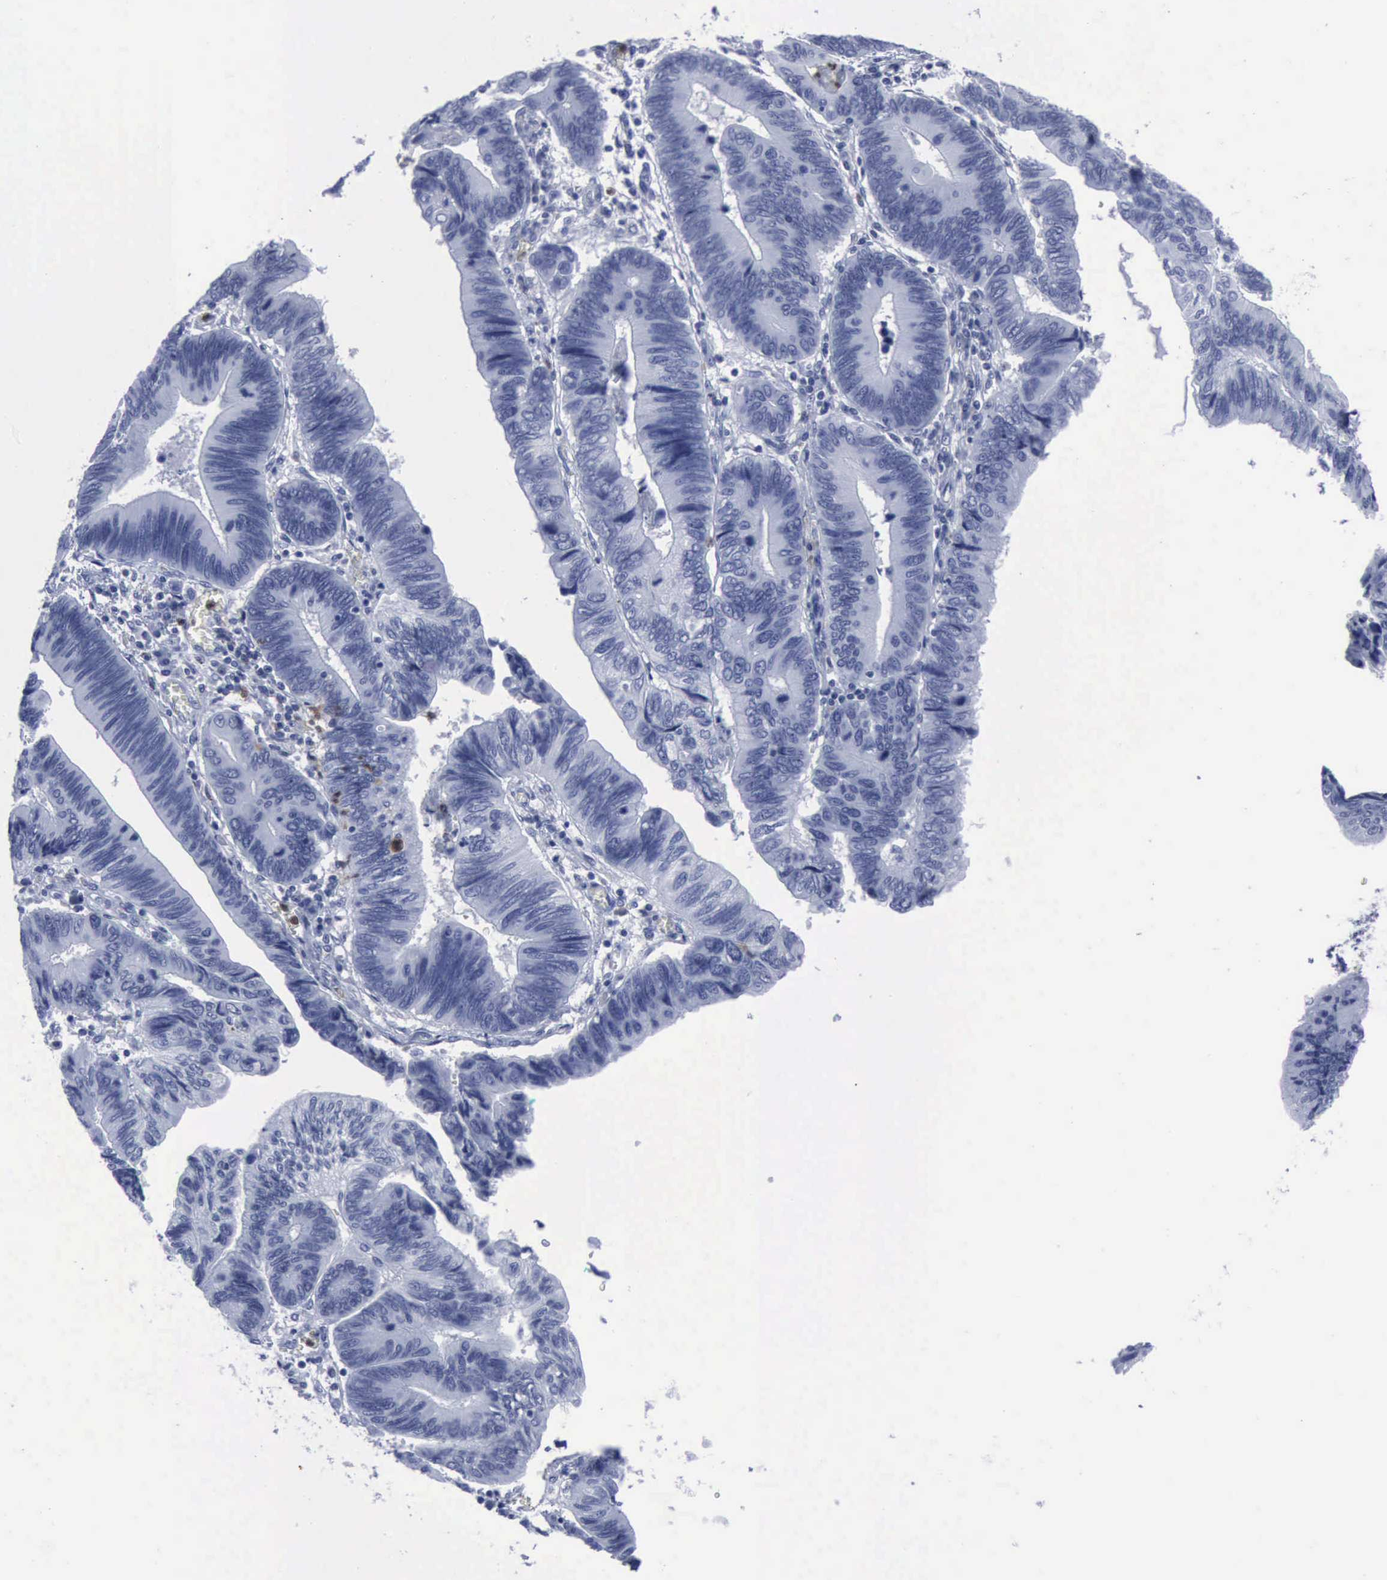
{"staining": {"intensity": "negative", "quantity": "none", "location": "none"}, "tissue": "pancreatic cancer", "cell_type": "Tumor cells", "image_type": "cancer", "snomed": [{"axis": "morphology", "description": "Adenocarcinoma, NOS"}, {"axis": "topography", "description": "Pancreas"}], "caption": "DAB (3,3'-diaminobenzidine) immunohistochemical staining of human pancreatic adenocarcinoma exhibits no significant expression in tumor cells.", "gene": "CSTA", "patient": {"sex": "female", "age": 70}}